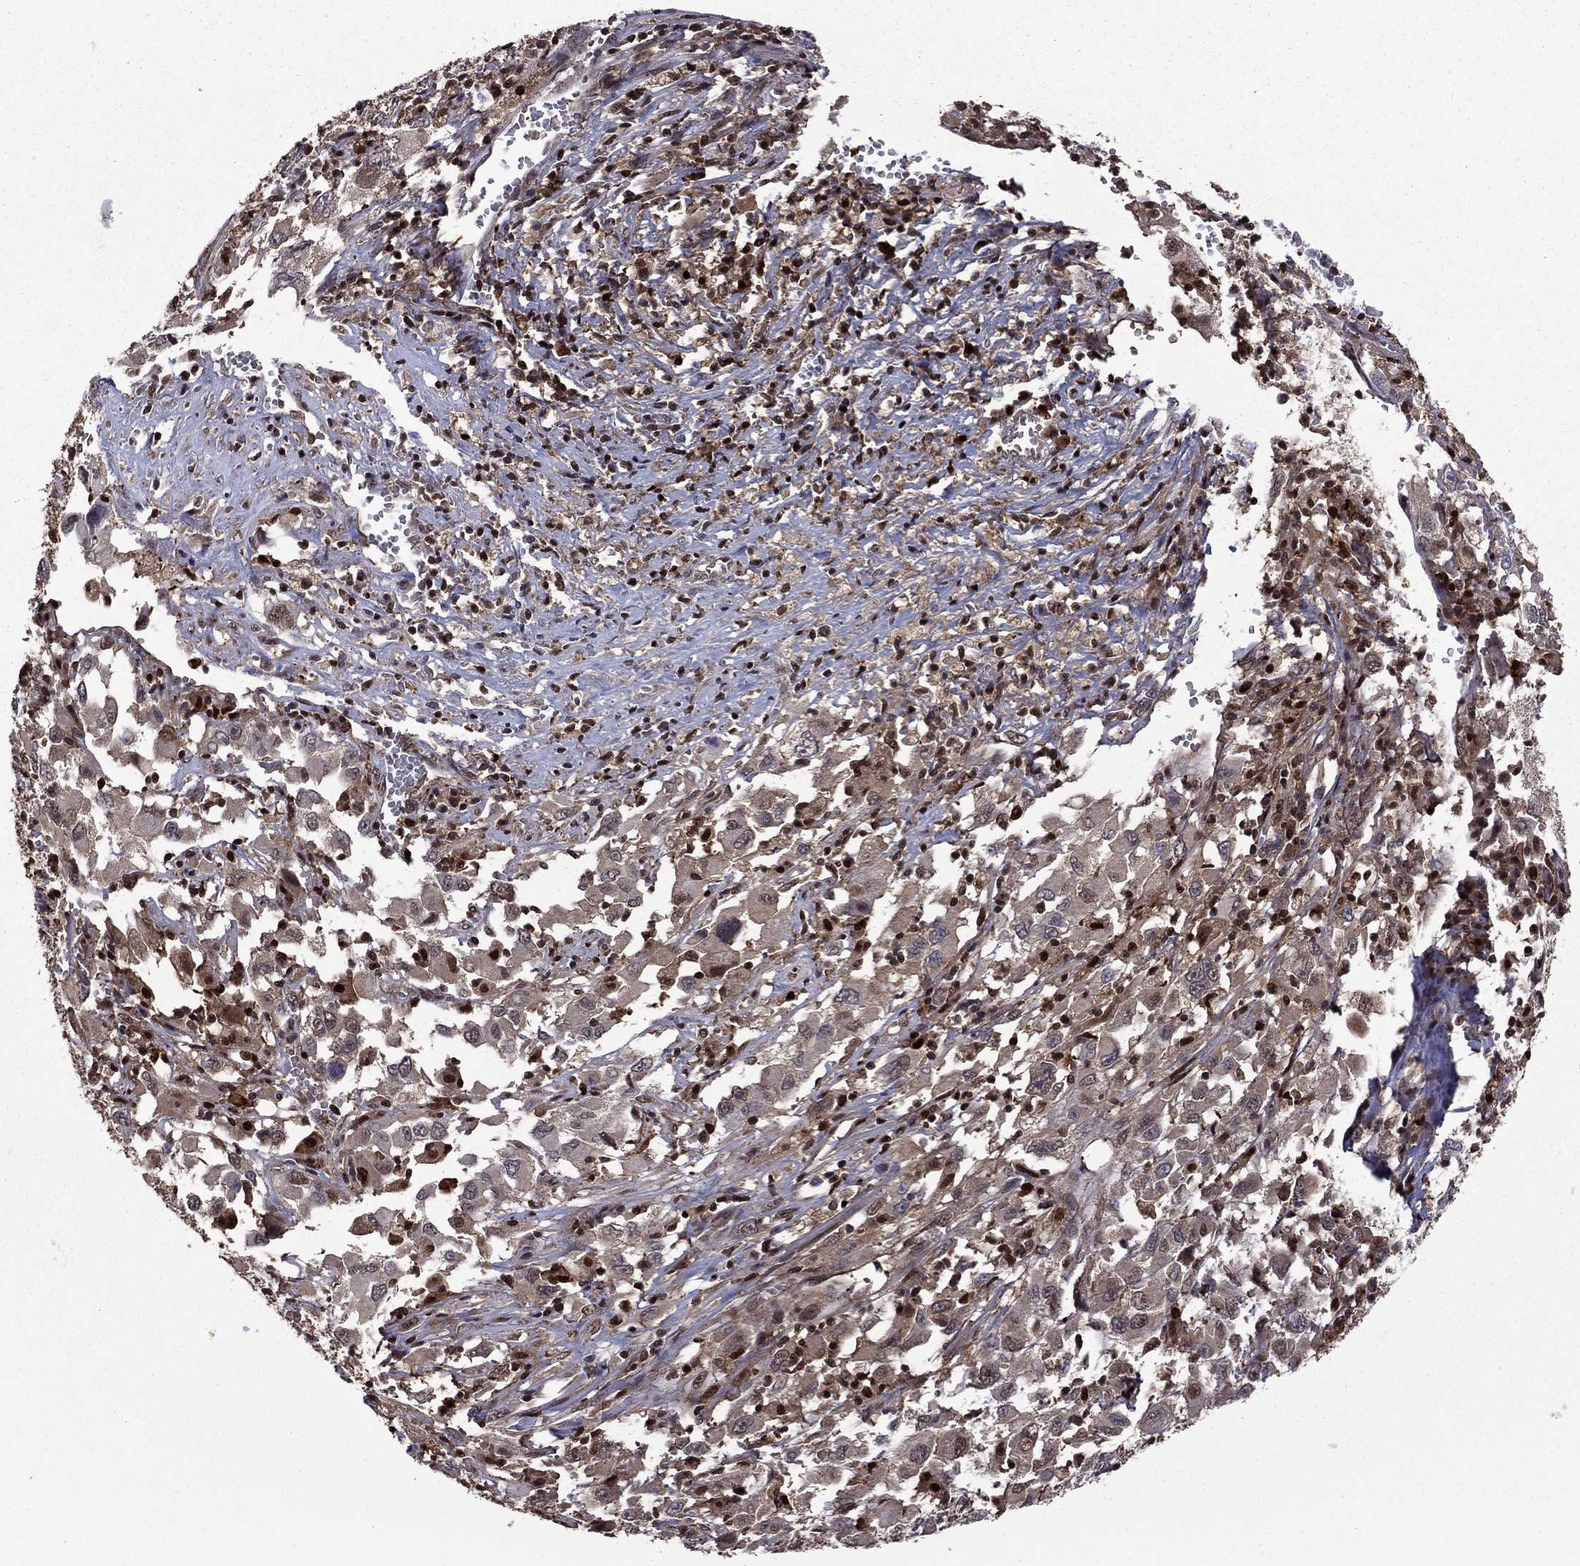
{"staining": {"intensity": "strong", "quantity": "<25%", "location": "cytoplasmic/membranous,nuclear"}, "tissue": "melanoma", "cell_type": "Tumor cells", "image_type": "cancer", "snomed": [{"axis": "morphology", "description": "Malignant melanoma, Metastatic site"}, {"axis": "topography", "description": "Soft tissue"}], "caption": "Immunohistochemistry (IHC) staining of malignant melanoma (metastatic site), which shows medium levels of strong cytoplasmic/membranous and nuclear positivity in approximately <25% of tumor cells indicating strong cytoplasmic/membranous and nuclear protein staining. The staining was performed using DAB (brown) for protein detection and nuclei were counterstained in hematoxylin (blue).", "gene": "APPBP2", "patient": {"sex": "male", "age": 50}}